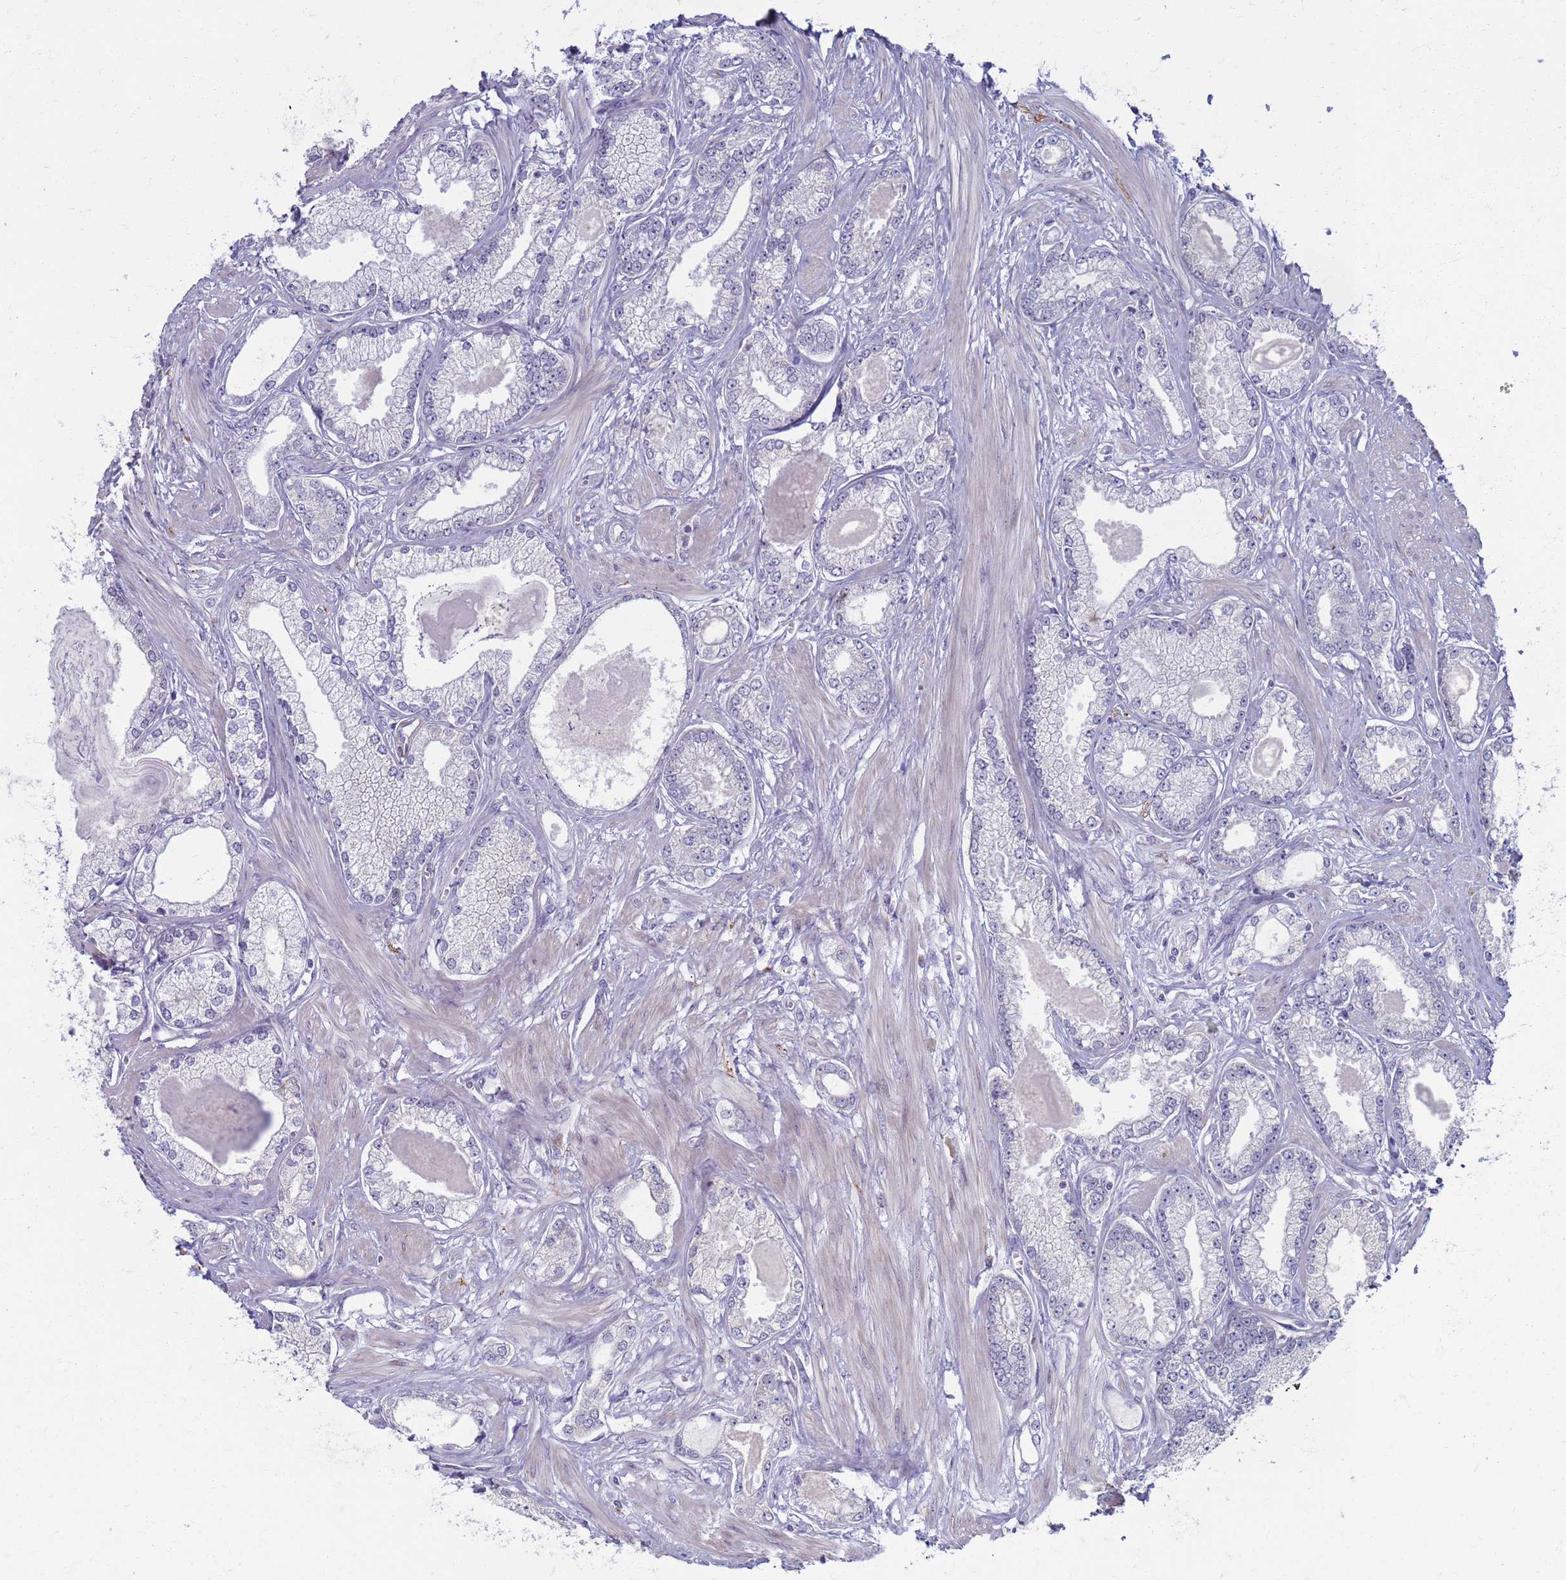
{"staining": {"intensity": "negative", "quantity": "none", "location": "none"}, "tissue": "prostate cancer", "cell_type": "Tumor cells", "image_type": "cancer", "snomed": [{"axis": "morphology", "description": "Adenocarcinoma, Low grade"}, {"axis": "topography", "description": "Prostate"}], "caption": "Photomicrograph shows no protein expression in tumor cells of adenocarcinoma (low-grade) (prostate) tissue.", "gene": "CLCA2", "patient": {"sex": "male", "age": 64}}